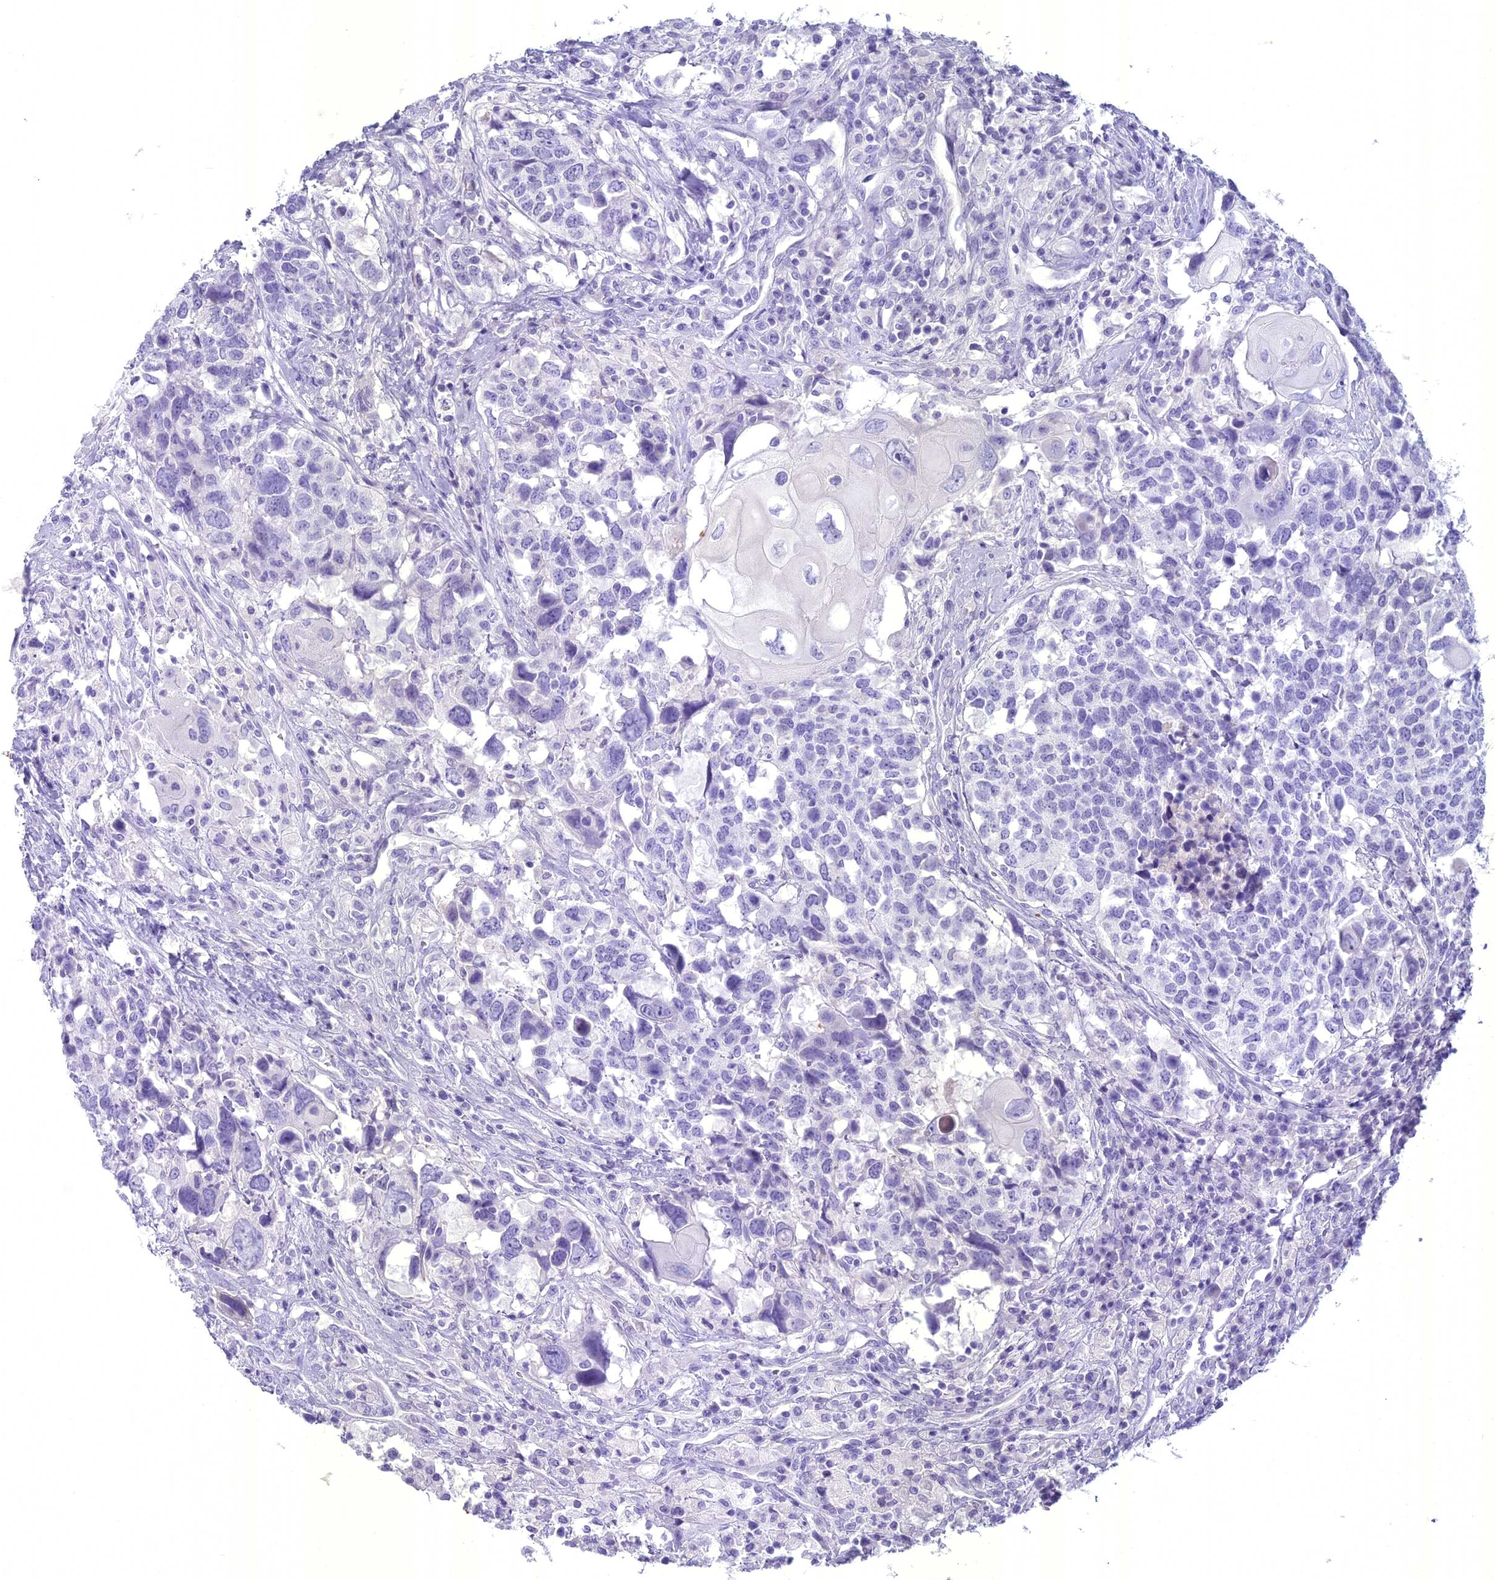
{"staining": {"intensity": "negative", "quantity": "none", "location": "none"}, "tissue": "head and neck cancer", "cell_type": "Tumor cells", "image_type": "cancer", "snomed": [{"axis": "morphology", "description": "Squamous cell carcinoma, NOS"}, {"axis": "topography", "description": "Head-Neck"}], "caption": "Tumor cells show no significant protein positivity in squamous cell carcinoma (head and neck).", "gene": "UNC80", "patient": {"sex": "male", "age": 66}}